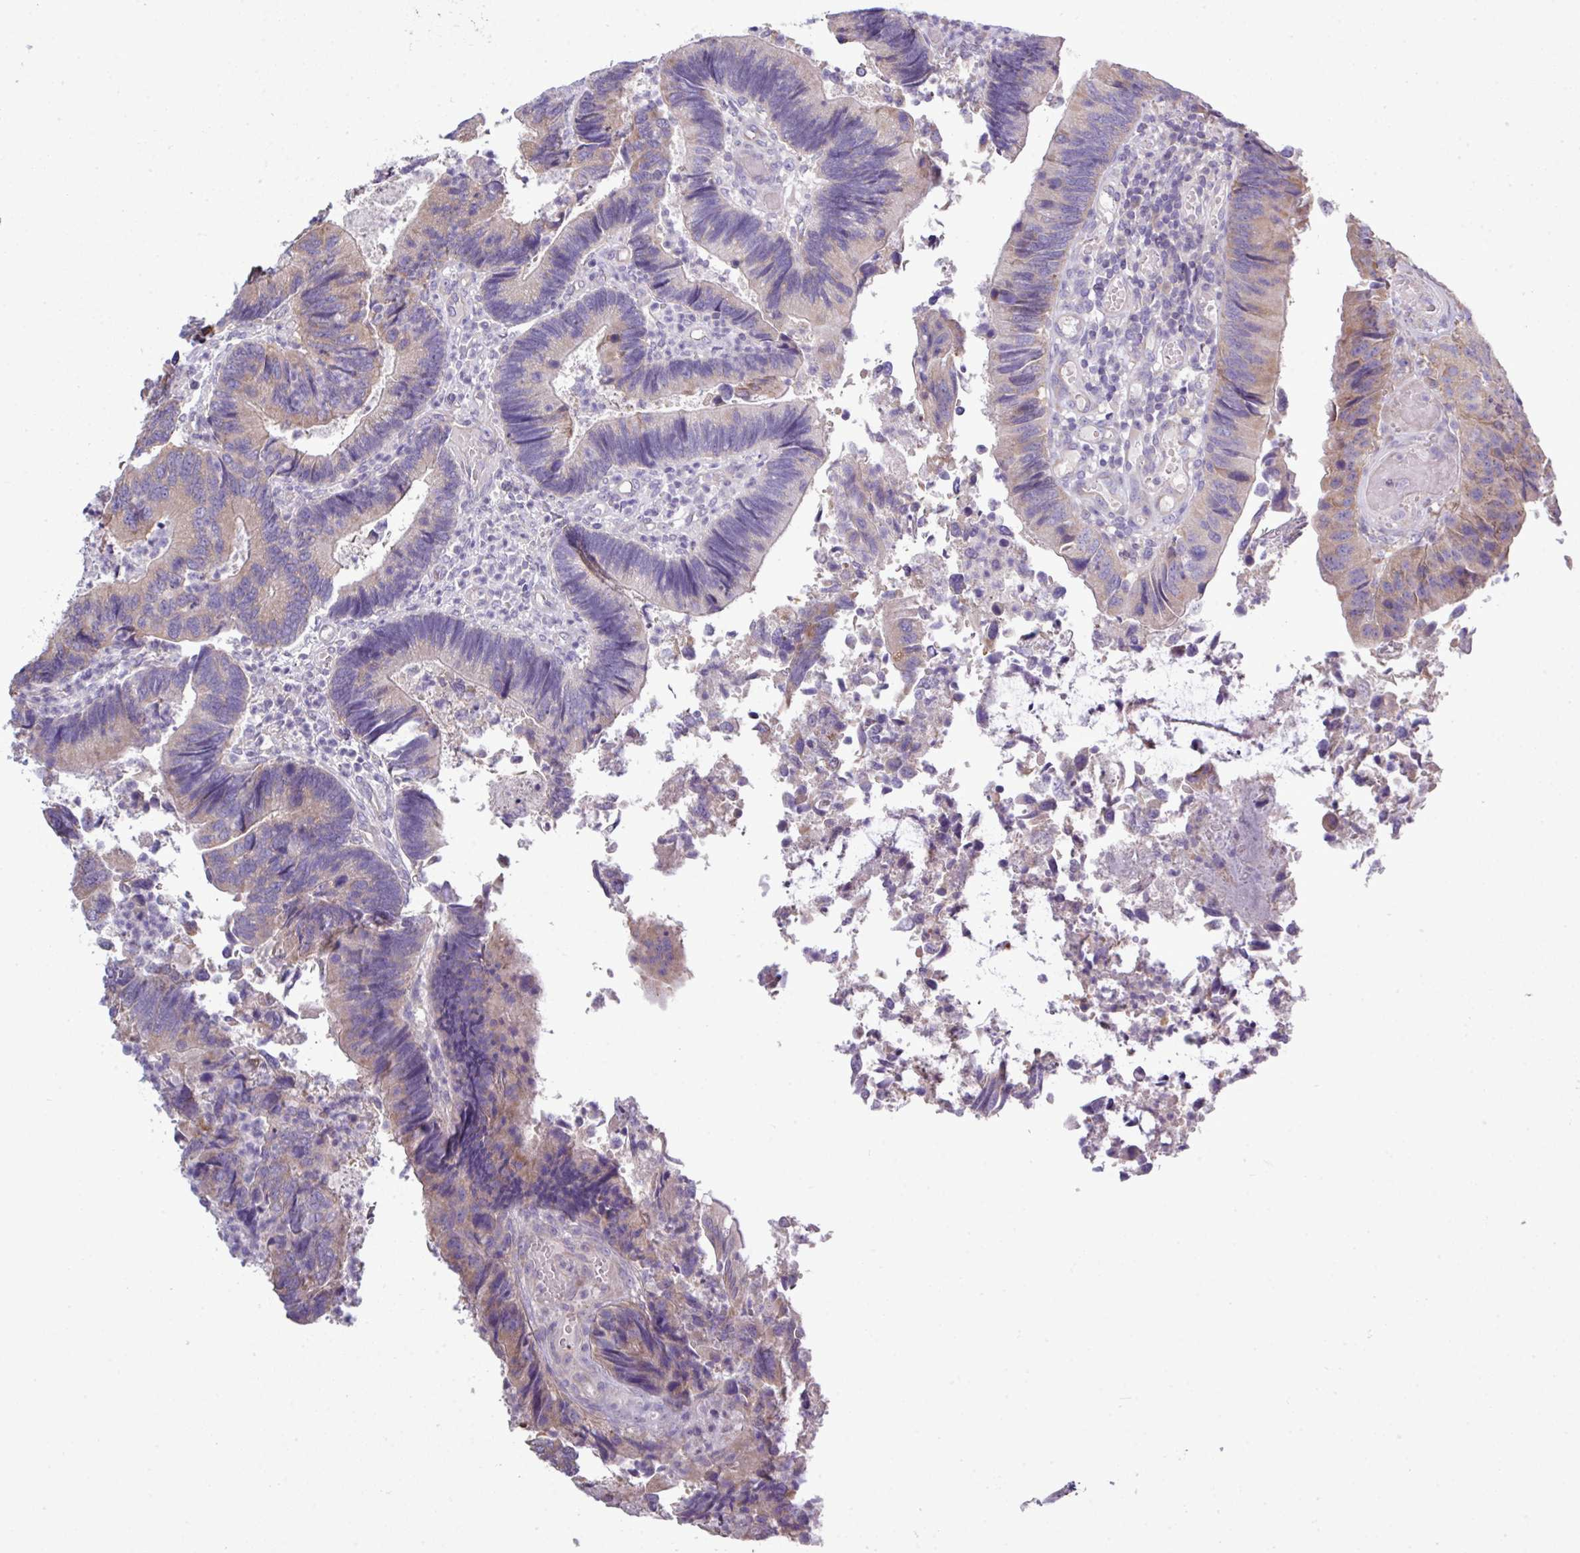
{"staining": {"intensity": "weak", "quantity": "<25%", "location": "cytoplasmic/membranous"}, "tissue": "colorectal cancer", "cell_type": "Tumor cells", "image_type": "cancer", "snomed": [{"axis": "morphology", "description": "Adenocarcinoma, NOS"}, {"axis": "topography", "description": "Colon"}], "caption": "Immunohistochemical staining of human colorectal cancer (adenocarcinoma) reveals no significant staining in tumor cells. (DAB (3,3'-diaminobenzidine) IHC, high magnification).", "gene": "AGAP5", "patient": {"sex": "female", "age": 67}}